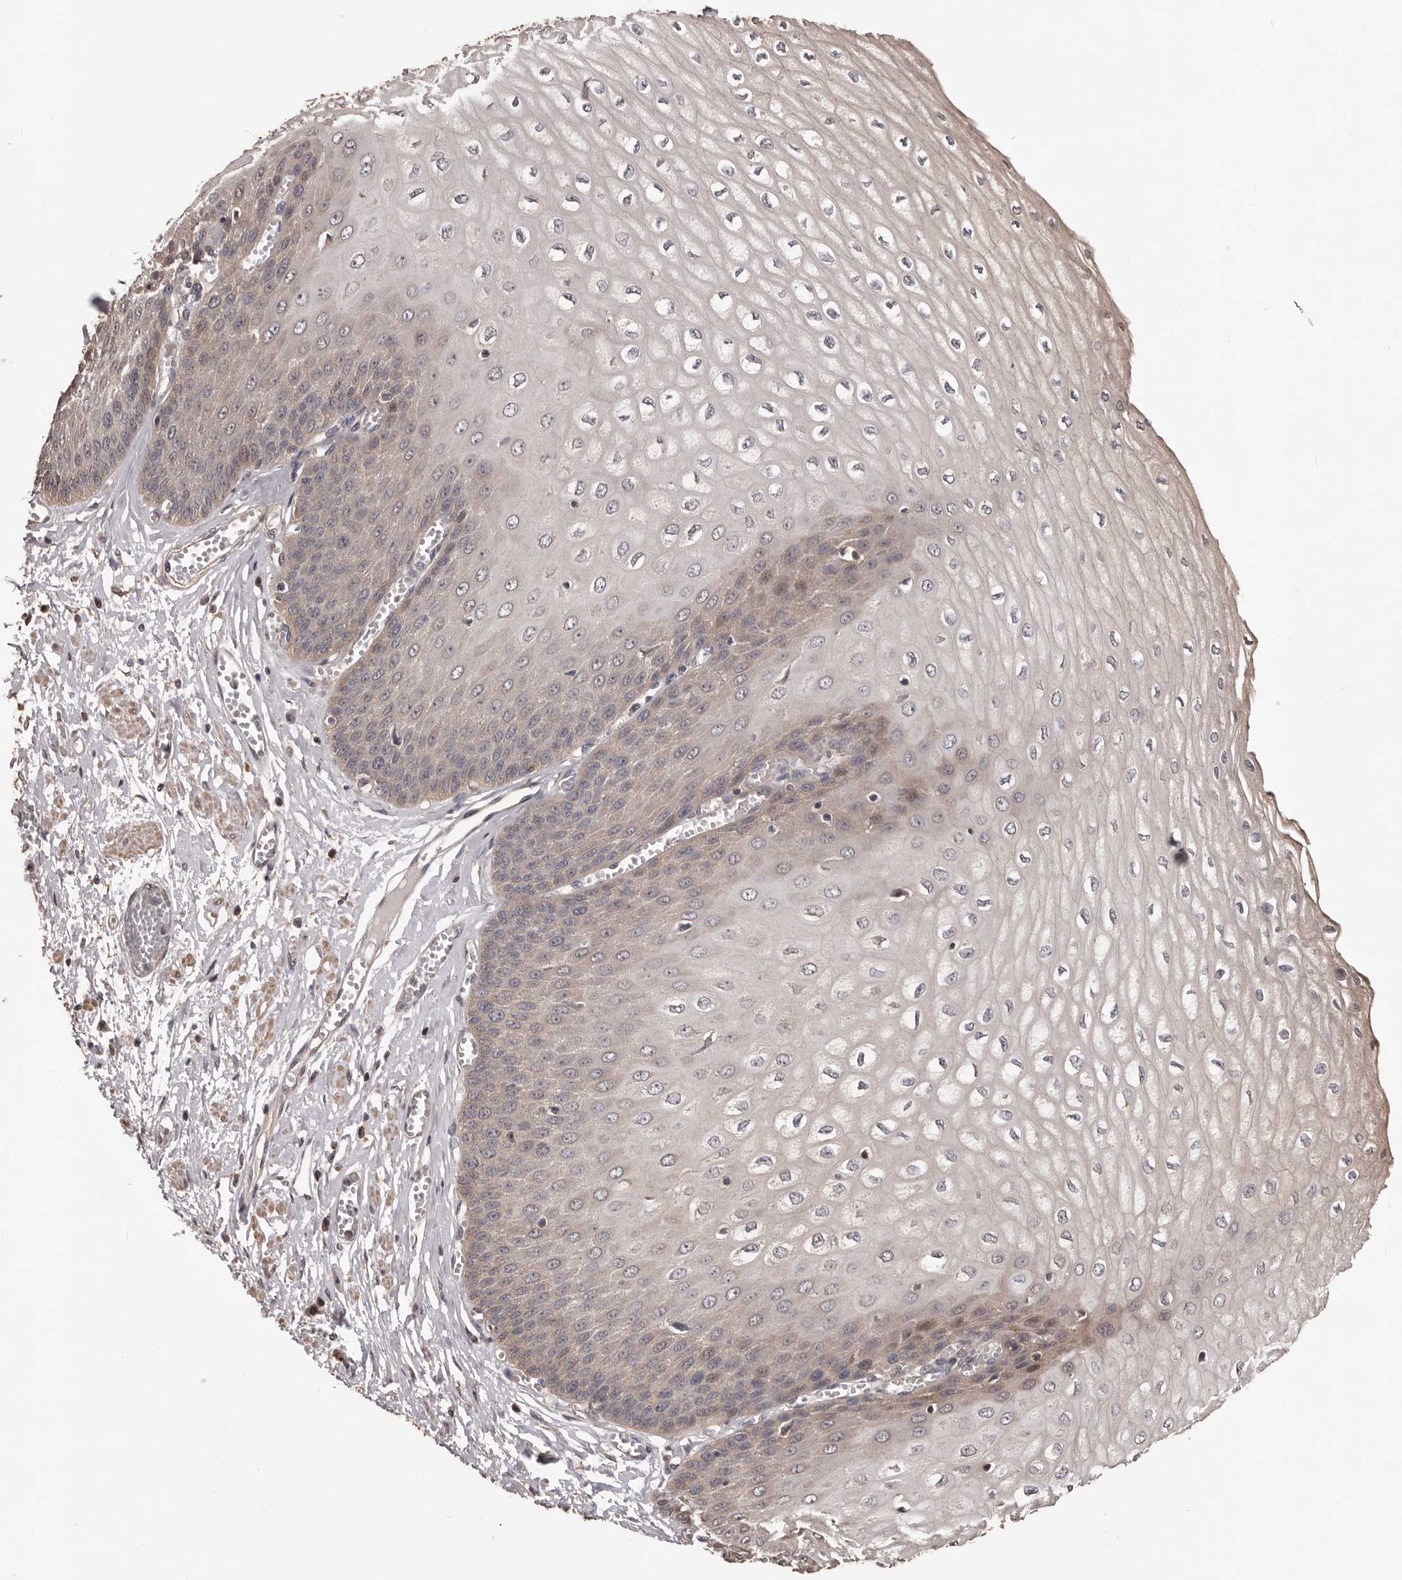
{"staining": {"intensity": "moderate", "quantity": ">75%", "location": "cytoplasmic/membranous"}, "tissue": "esophagus", "cell_type": "Squamous epithelial cells", "image_type": "normal", "snomed": [{"axis": "morphology", "description": "Normal tissue, NOS"}, {"axis": "topography", "description": "Esophagus"}], "caption": "Moderate cytoplasmic/membranous staining is appreciated in about >75% of squamous epithelial cells in benign esophagus. The protein of interest is shown in brown color, while the nuclei are stained blue.", "gene": "ADAMTS2", "patient": {"sex": "male", "age": 60}}